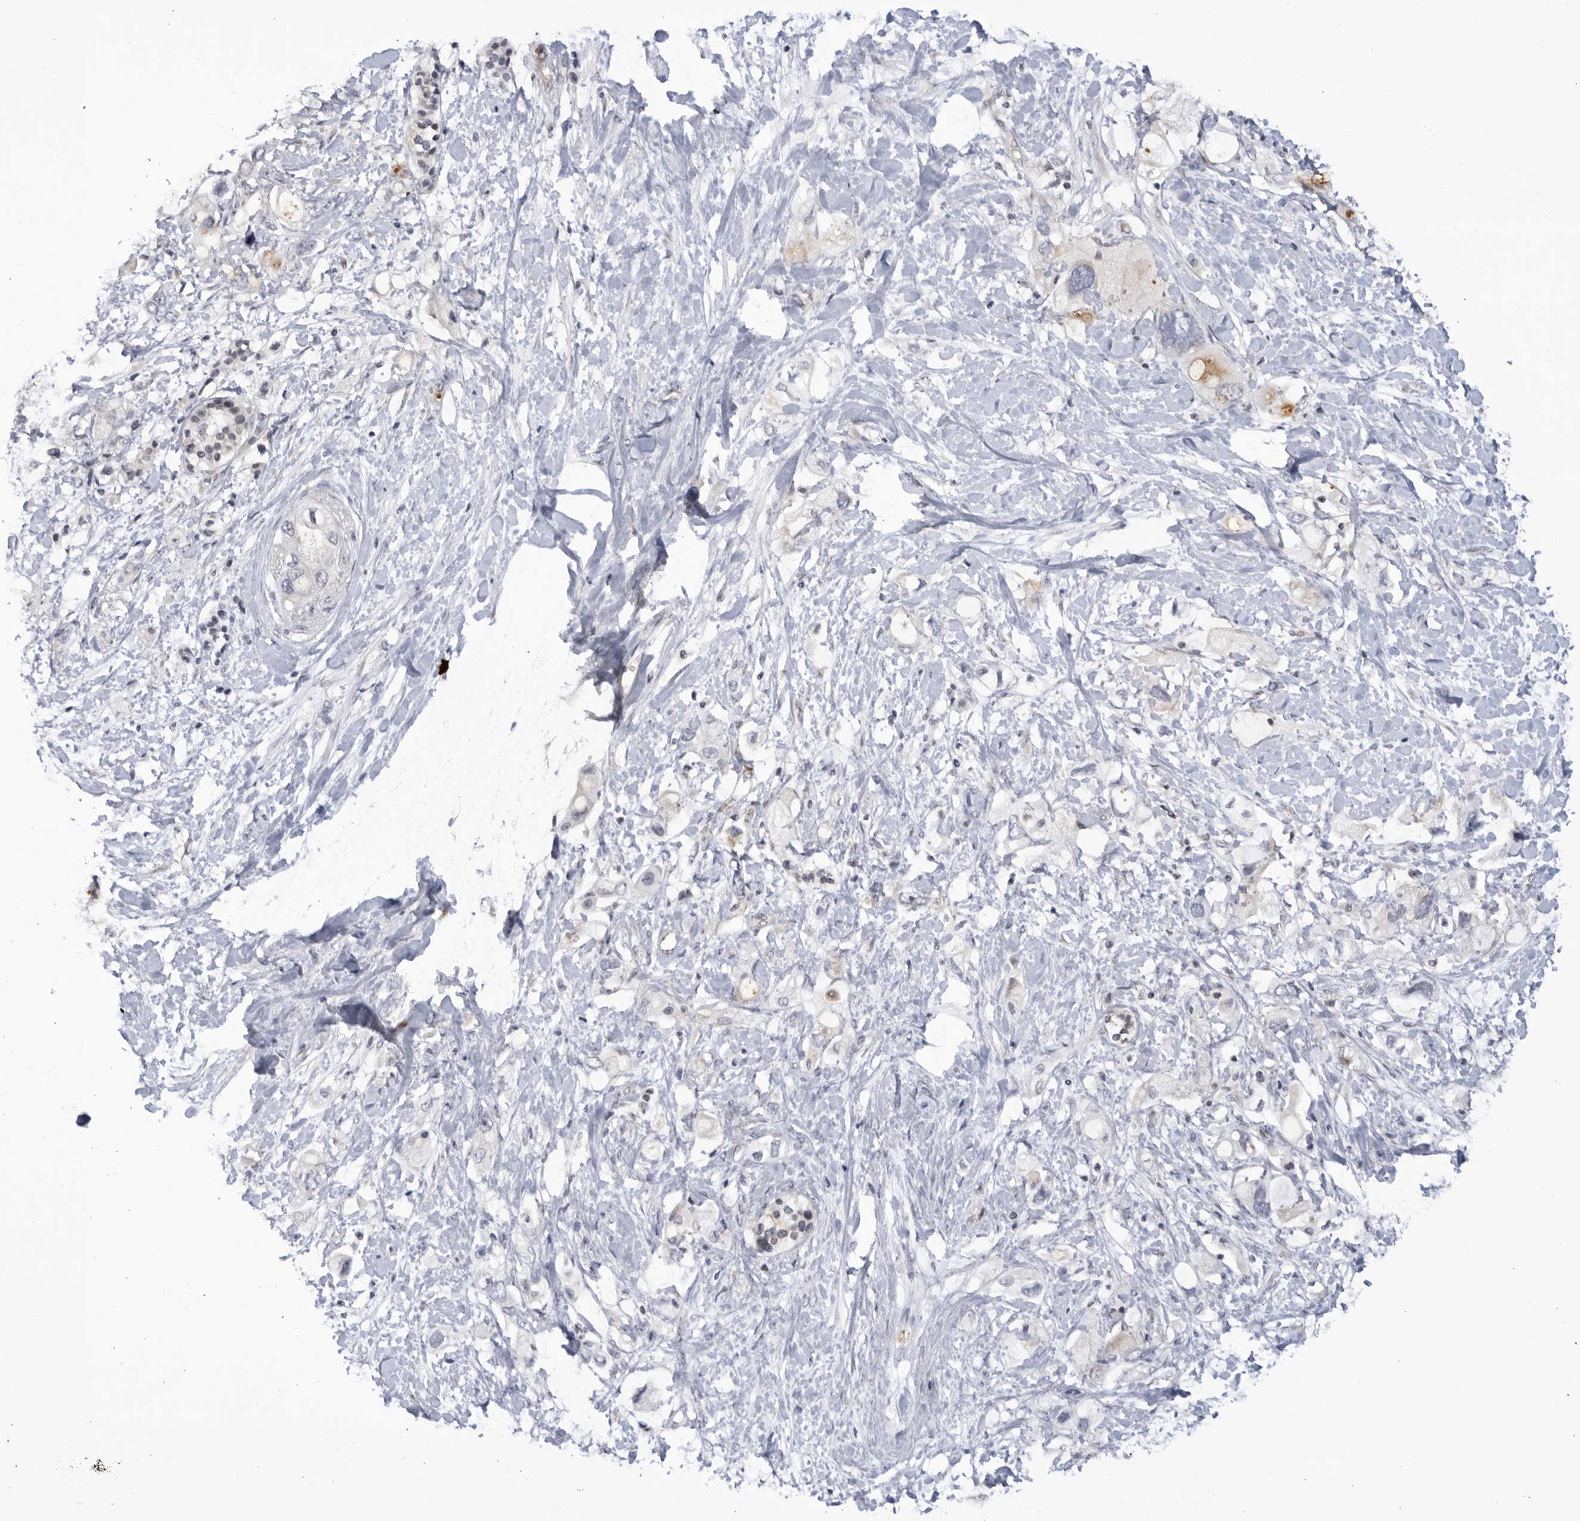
{"staining": {"intensity": "negative", "quantity": "none", "location": "none"}, "tissue": "pancreatic cancer", "cell_type": "Tumor cells", "image_type": "cancer", "snomed": [{"axis": "morphology", "description": "Adenocarcinoma, NOS"}, {"axis": "topography", "description": "Pancreas"}], "caption": "An immunohistochemistry (IHC) micrograph of pancreatic adenocarcinoma is shown. There is no staining in tumor cells of pancreatic adenocarcinoma. (Brightfield microscopy of DAB IHC at high magnification).", "gene": "CNBD1", "patient": {"sex": "female", "age": 56}}